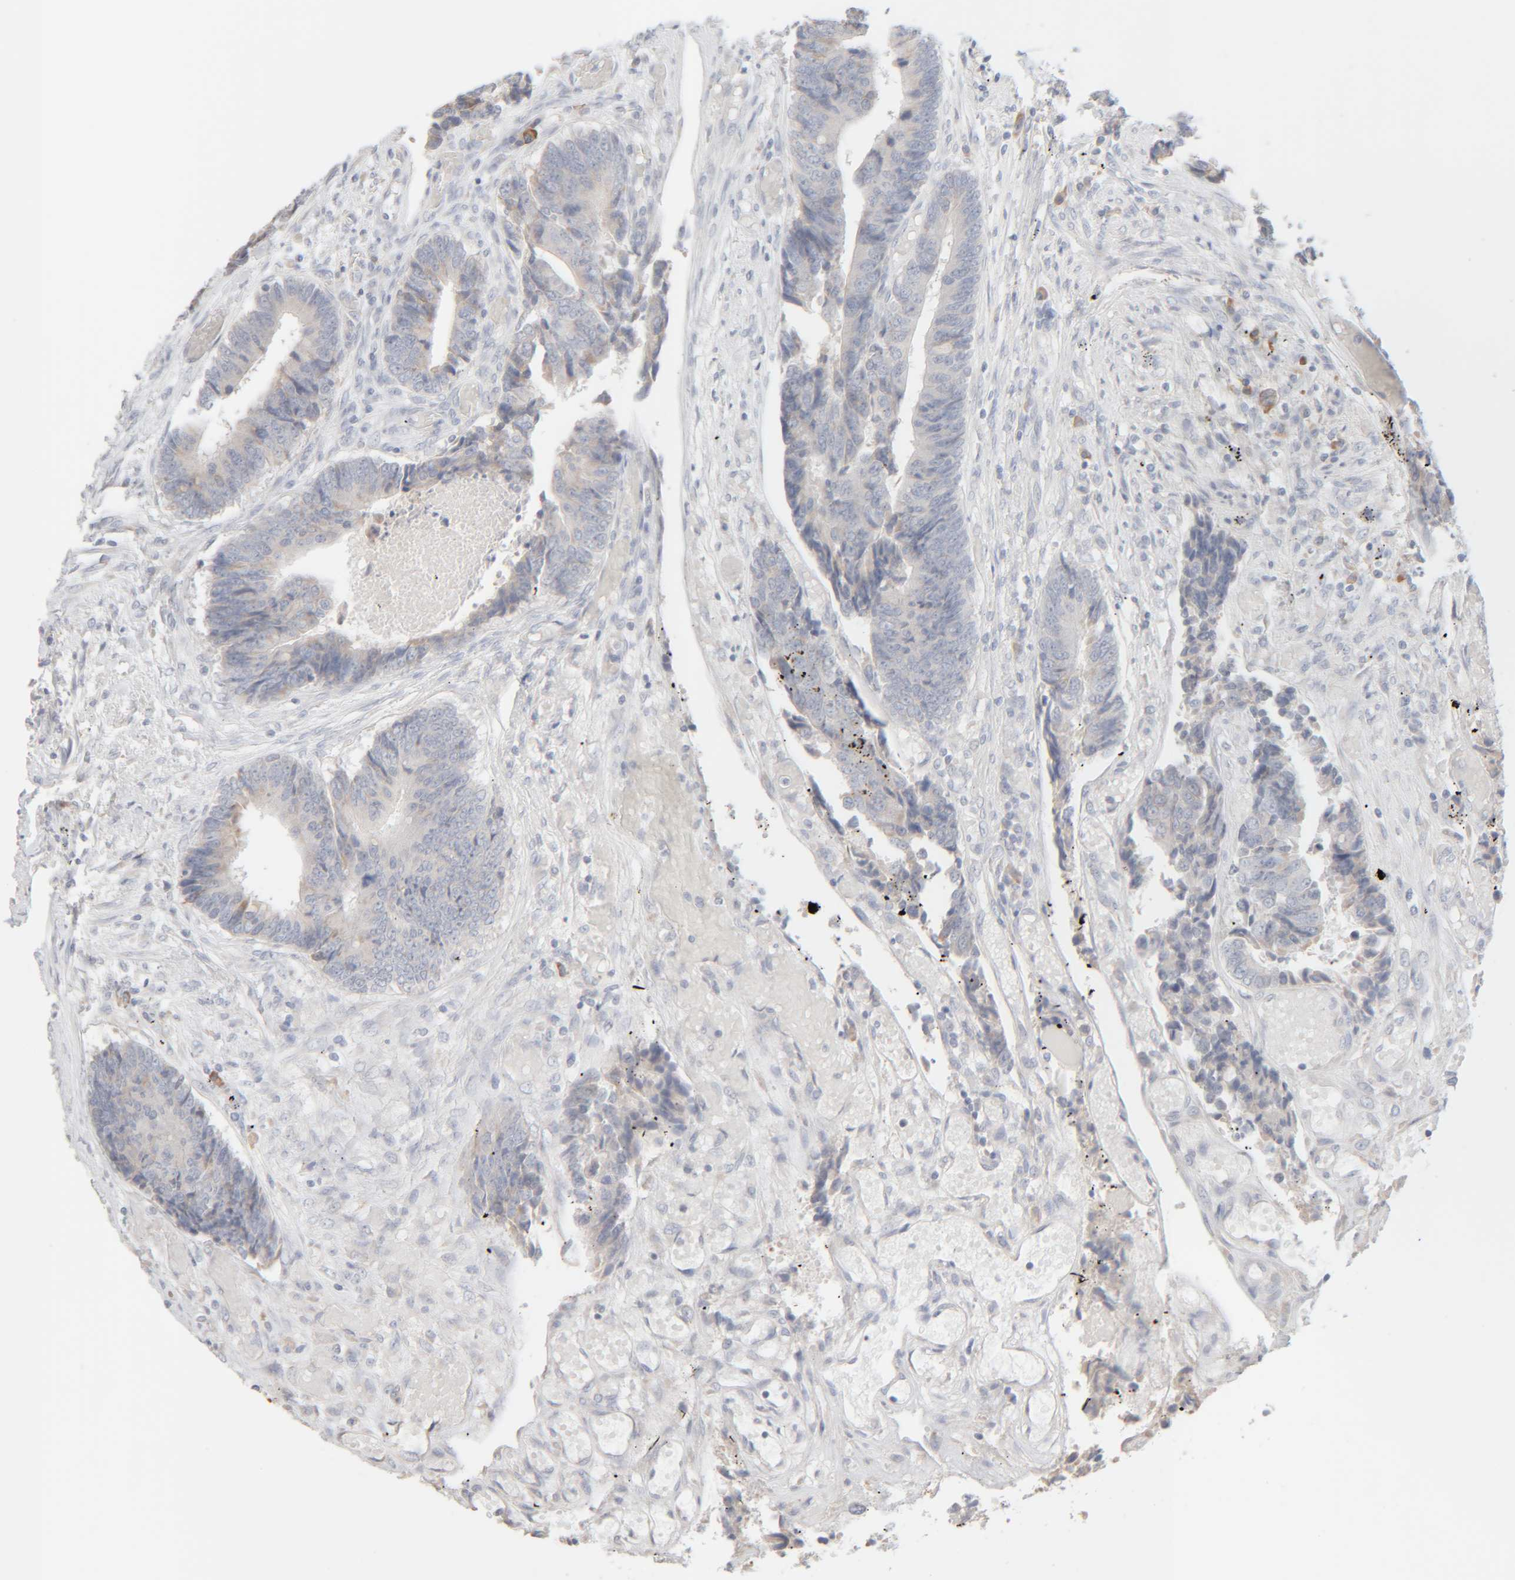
{"staining": {"intensity": "negative", "quantity": "none", "location": "none"}, "tissue": "colorectal cancer", "cell_type": "Tumor cells", "image_type": "cancer", "snomed": [{"axis": "morphology", "description": "Adenocarcinoma, NOS"}, {"axis": "topography", "description": "Rectum"}], "caption": "Immunohistochemistry photomicrograph of neoplastic tissue: human adenocarcinoma (colorectal) stained with DAB (3,3'-diaminobenzidine) exhibits no significant protein staining in tumor cells.", "gene": "RIDA", "patient": {"sex": "male", "age": 84}}